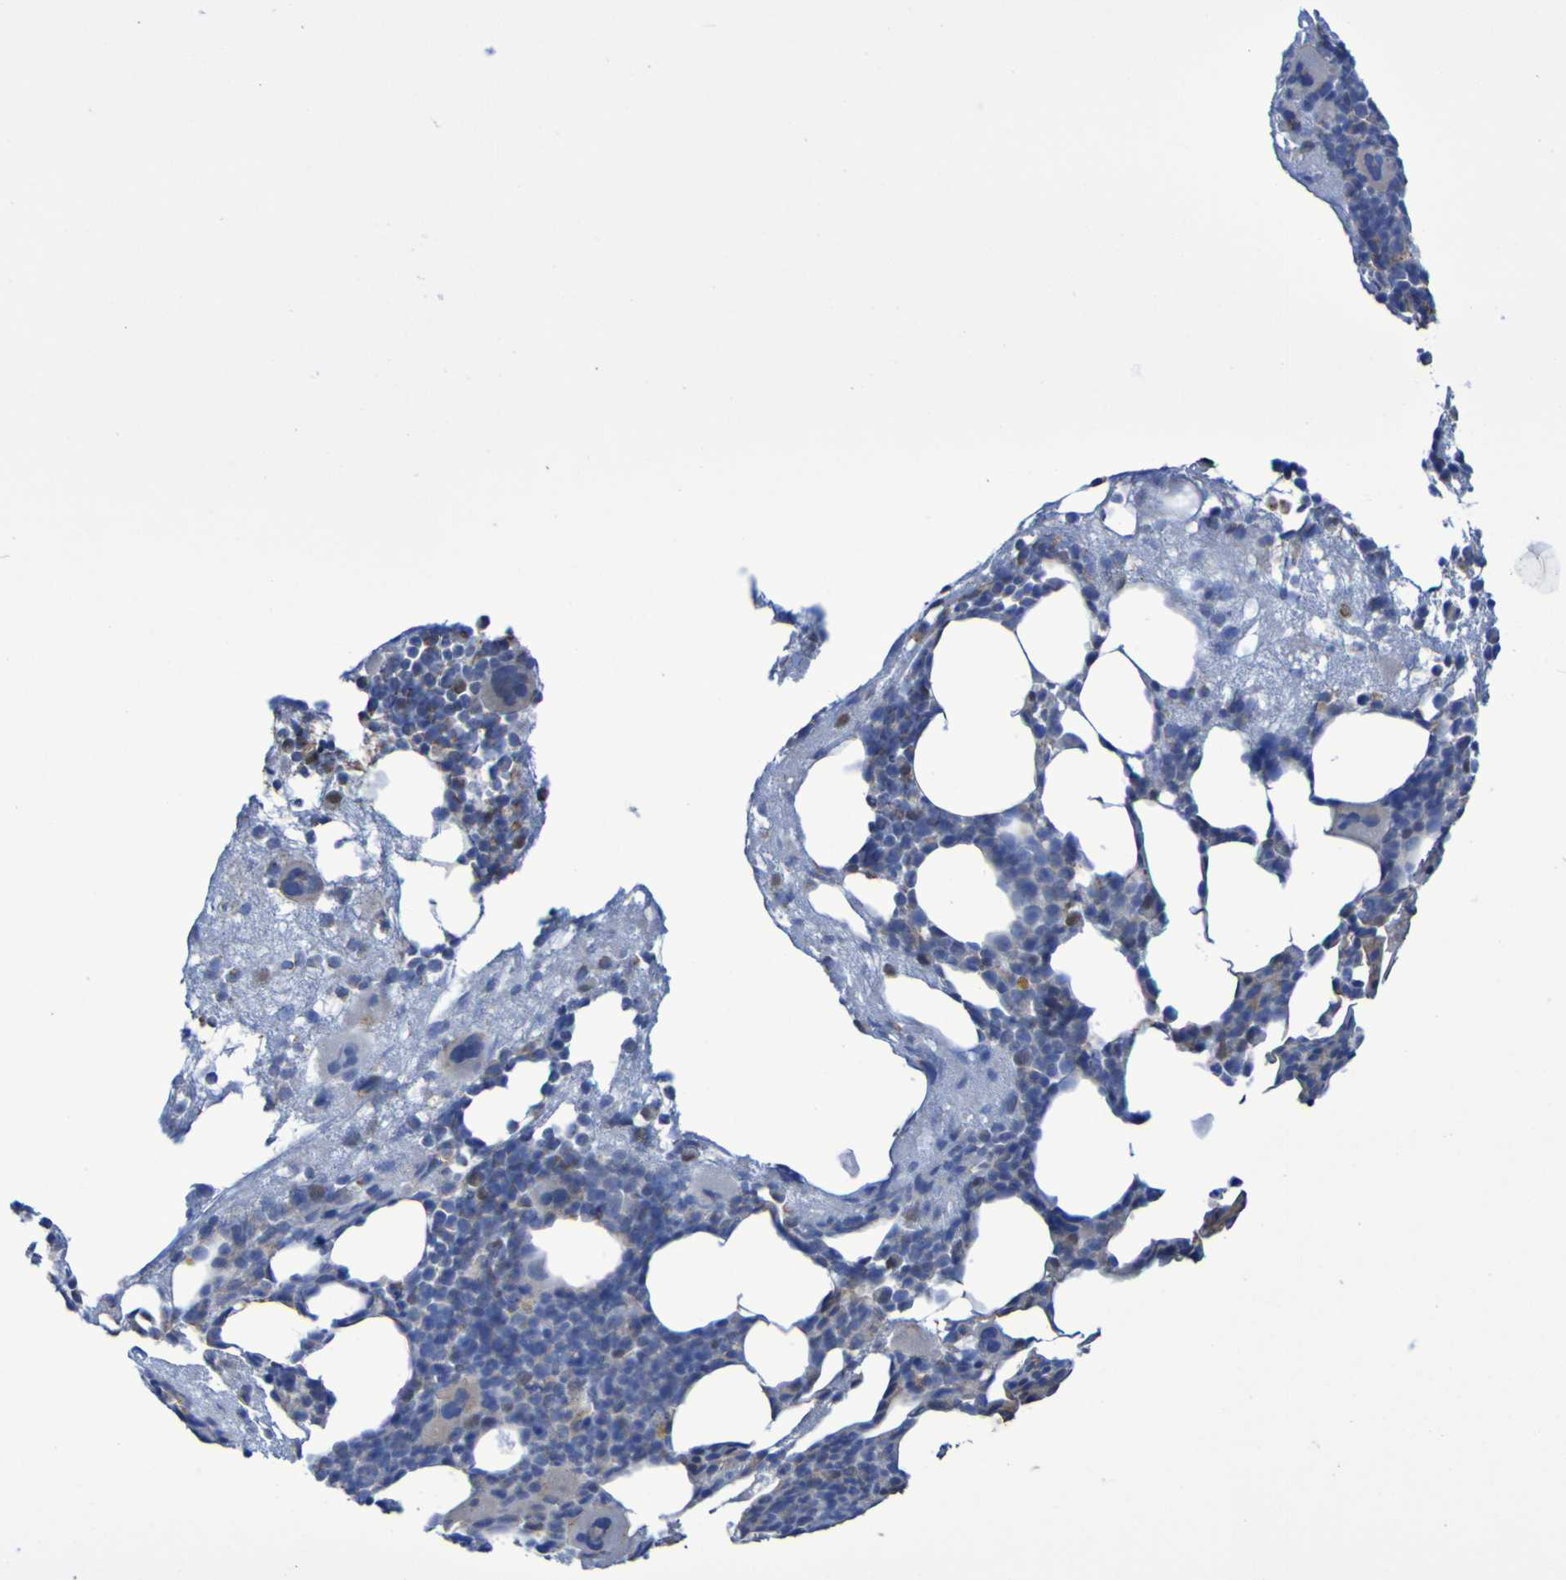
{"staining": {"intensity": "weak", "quantity": "25%-75%", "location": "cytoplasmic/membranous"}, "tissue": "bone marrow", "cell_type": "Hematopoietic cells", "image_type": "normal", "snomed": [{"axis": "morphology", "description": "Normal tissue, NOS"}, {"axis": "morphology", "description": "Inflammation, NOS"}, {"axis": "topography", "description": "Bone marrow"}], "caption": "IHC photomicrograph of benign human bone marrow stained for a protein (brown), which demonstrates low levels of weak cytoplasmic/membranous expression in approximately 25%-75% of hematopoietic cells.", "gene": "CNTN2", "patient": {"sex": "male", "age": 43}}